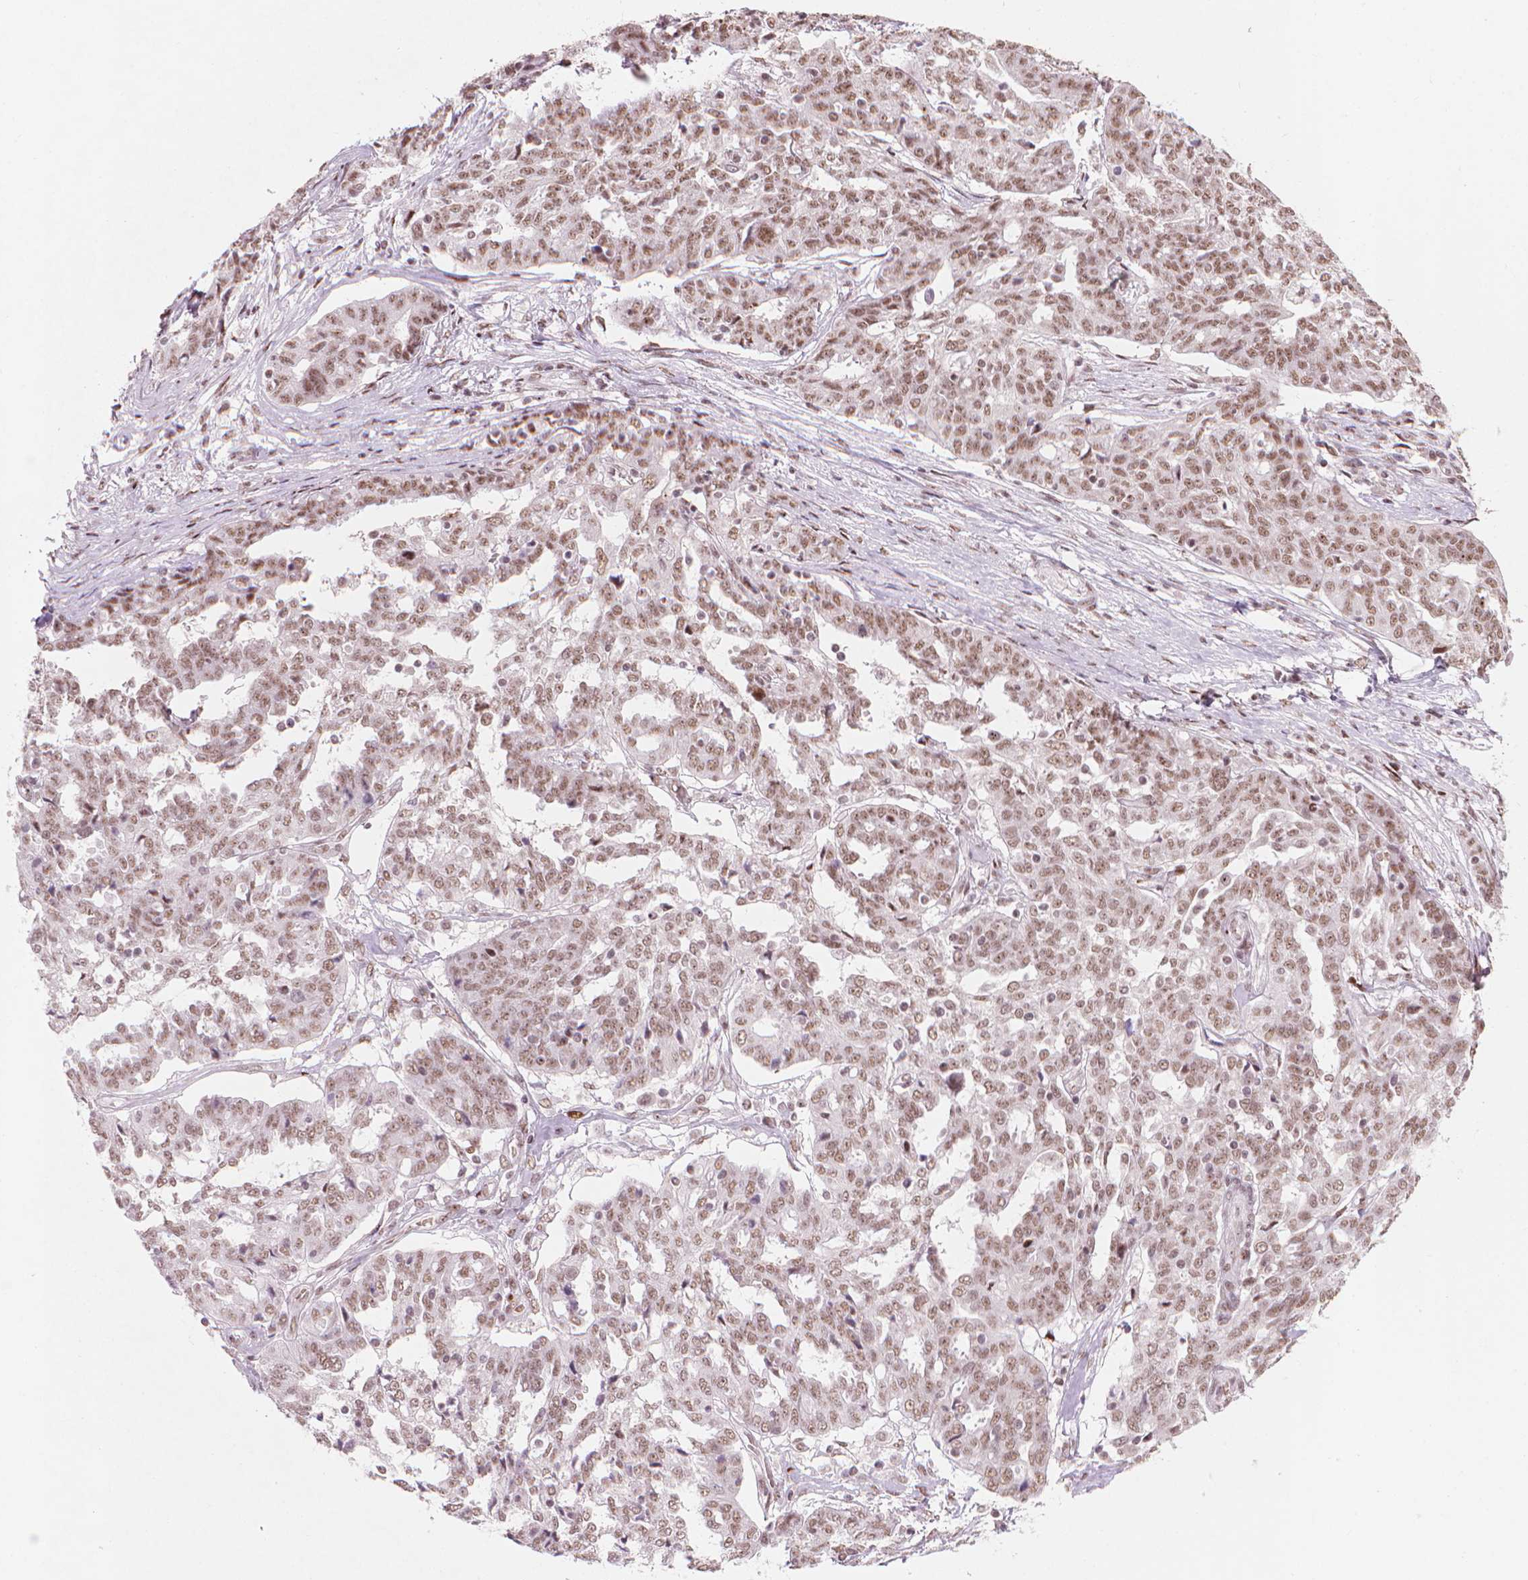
{"staining": {"intensity": "weak", "quantity": ">75%", "location": "nuclear"}, "tissue": "ovarian cancer", "cell_type": "Tumor cells", "image_type": "cancer", "snomed": [{"axis": "morphology", "description": "Cystadenocarcinoma, serous, NOS"}, {"axis": "topography", "description": "Ovary"}], "caption": "Immunohistochemistry photomicrograph of neoplastic tissue: human ovarian cancer (serous cystadenocarcinoma) stained using immunohistochemistry shows low levels of weak protein expression localized specifically in the nuclear of tumor cells, appearing as a nuclear brown color.", "gene": "HES7", "patient": {"sex": "female", "age": 67}}